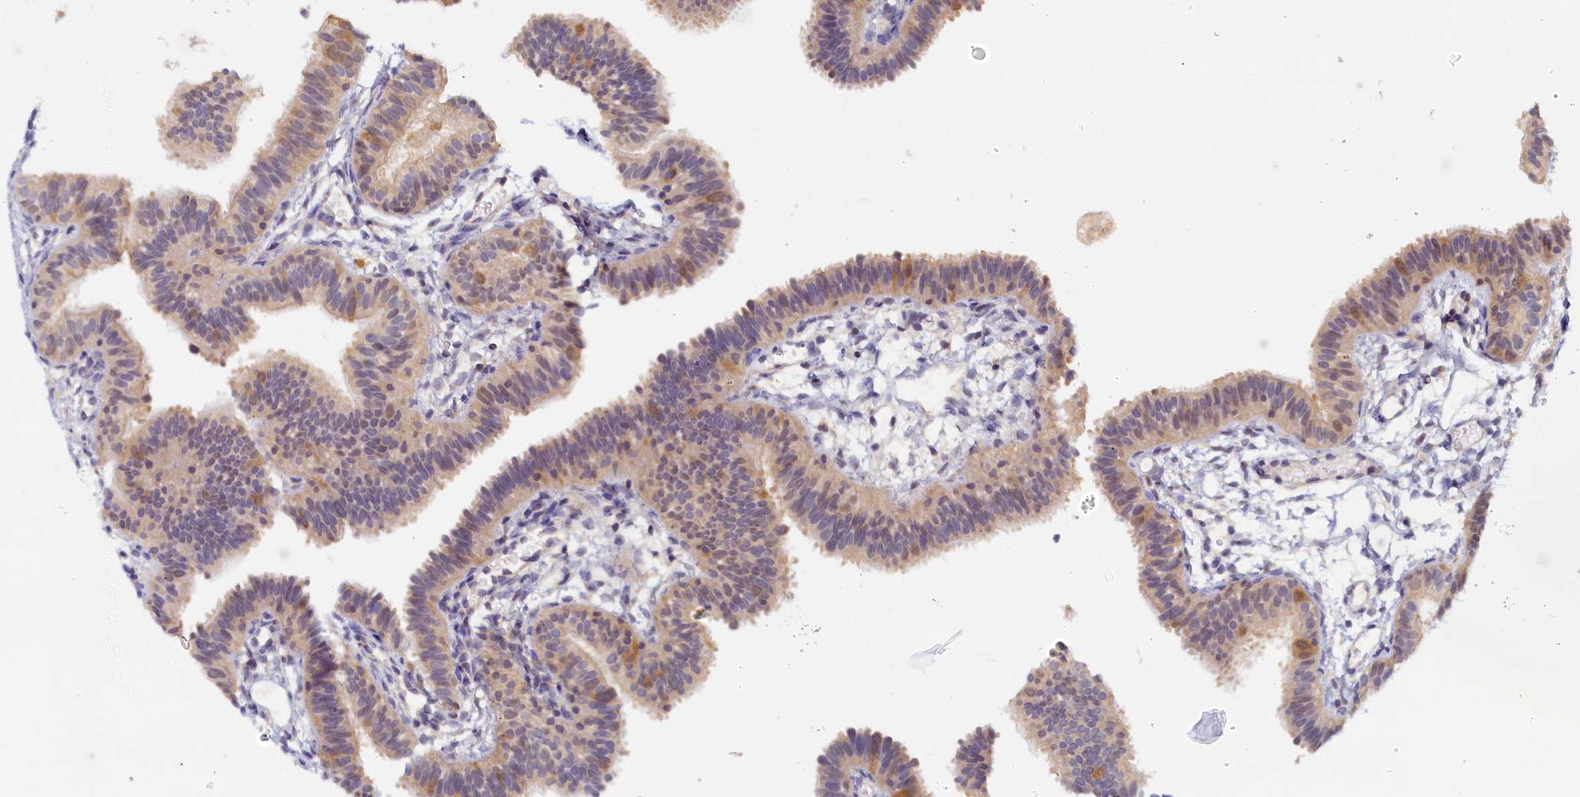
{"staining": {"intensity": "weak", "quantity": ">75%", "location": "cytoplasmic/membranous"}, "tissue": "fallopian tube", "cell_type": "Glandular cells", "image_type": "normal", "snomed": [{"axis": "morphology", "description": "Normal tissue, NOS"}, {"axis": "topography", "description": "Fallopian tube"}], "caption": "DAB (3,3'-diaminobenzidine) immunohistochemical staining of normal fallopian tube shows weak cytoplasmic/membranous protein staining in approximately >75% of glandular cells. (Brightfield microscopy of DAB IHC at high magnification).", "gene": "PAAF1", "patient": {"sex": "female", "age": 35}}